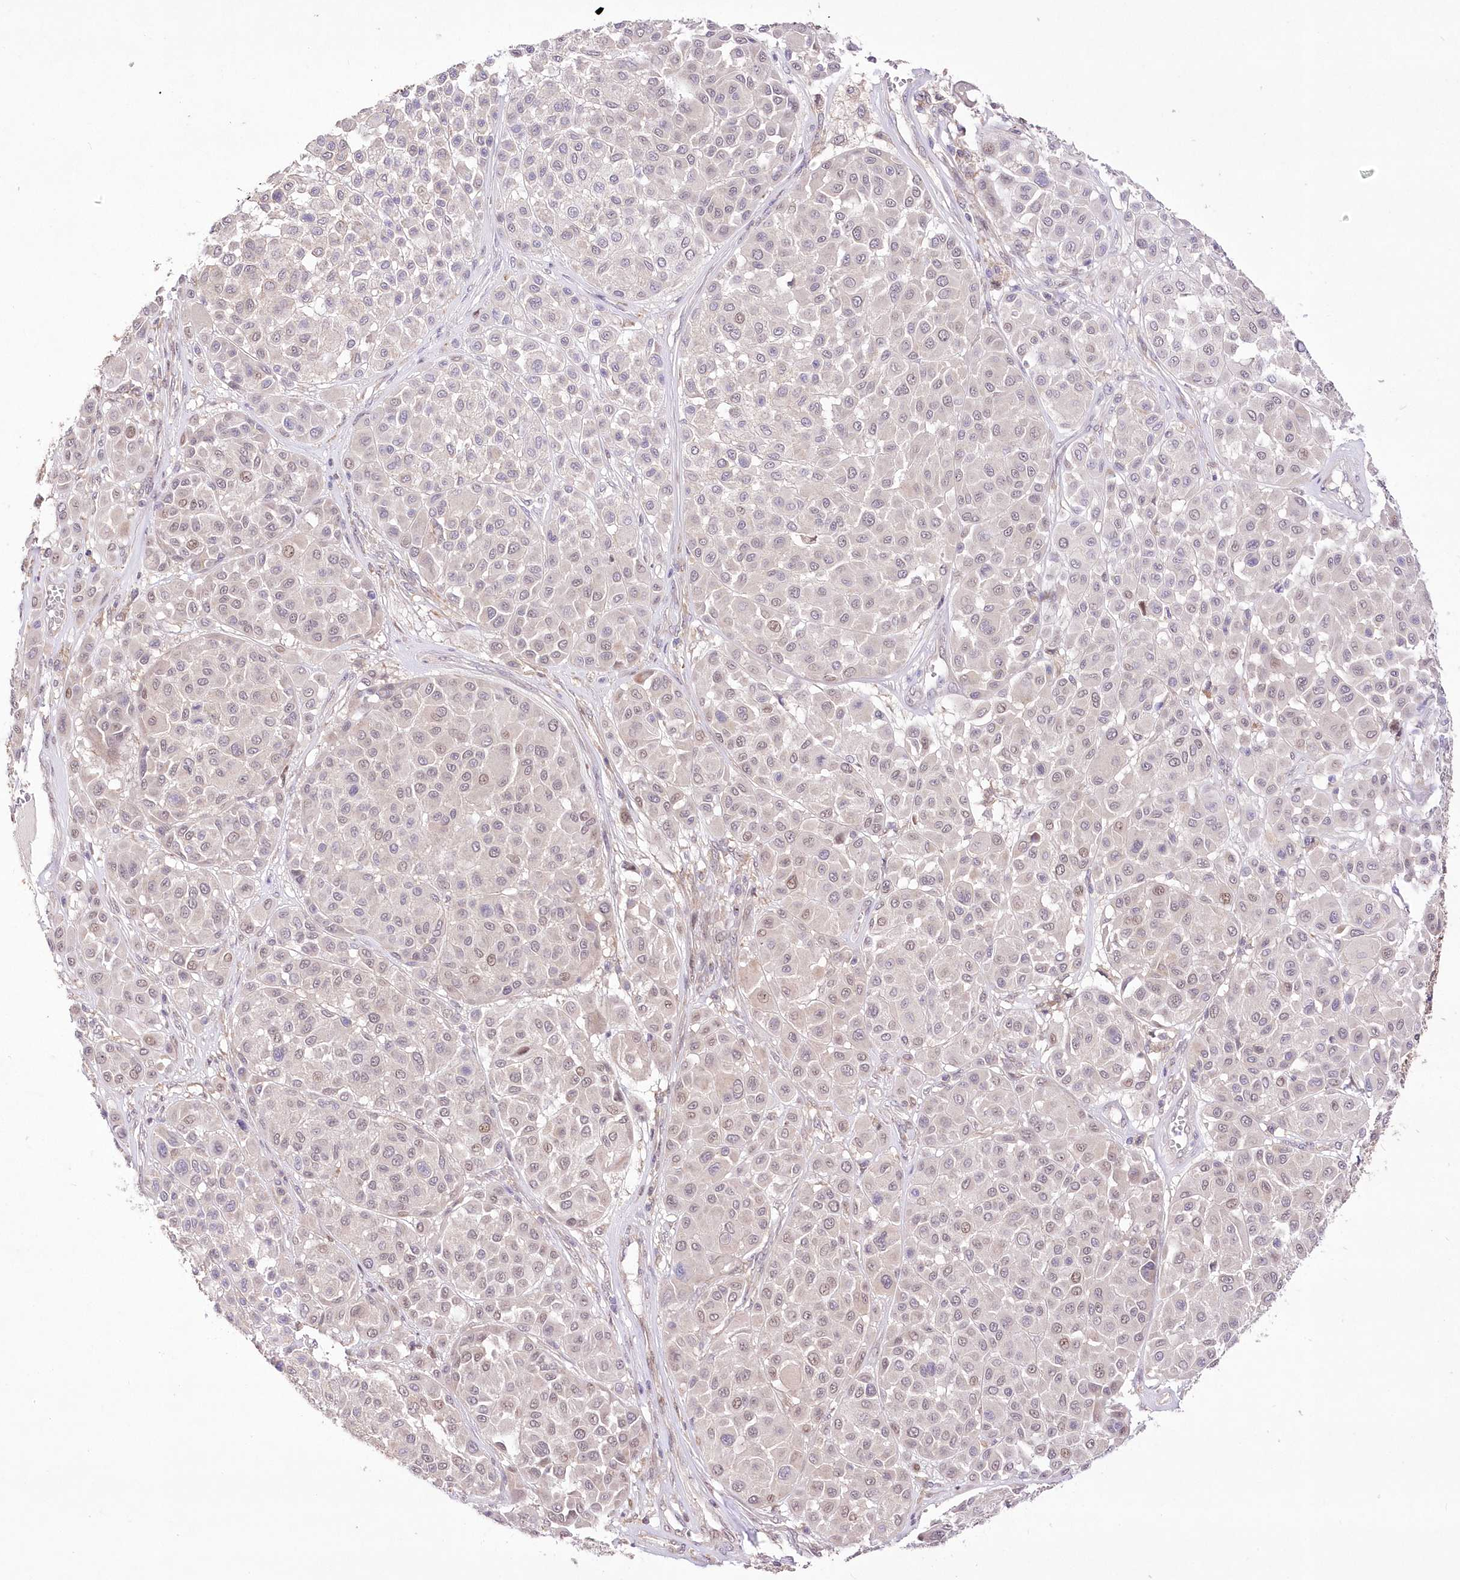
{"staining": {"intensity": "weak", "quantity": "<25%", "location": "nuclear"}, "tissue": "melanoma", "cell_type": "Tumor cells", "image_type": "cancer", "snomed": [{"axis": "morphology", "description": "Malignant melanoma, Metastatic site"}, {"axis": "topography", "description": "Soft tissue"}], "caption": "Image shows no protein expression in tumor cells of melanoma tissue. (DAB immunohistochemistry visualized using brightfield microscopy, high magnification).", "gene": "FAM241B", "patient": {"sex": "male", "age": 41}}